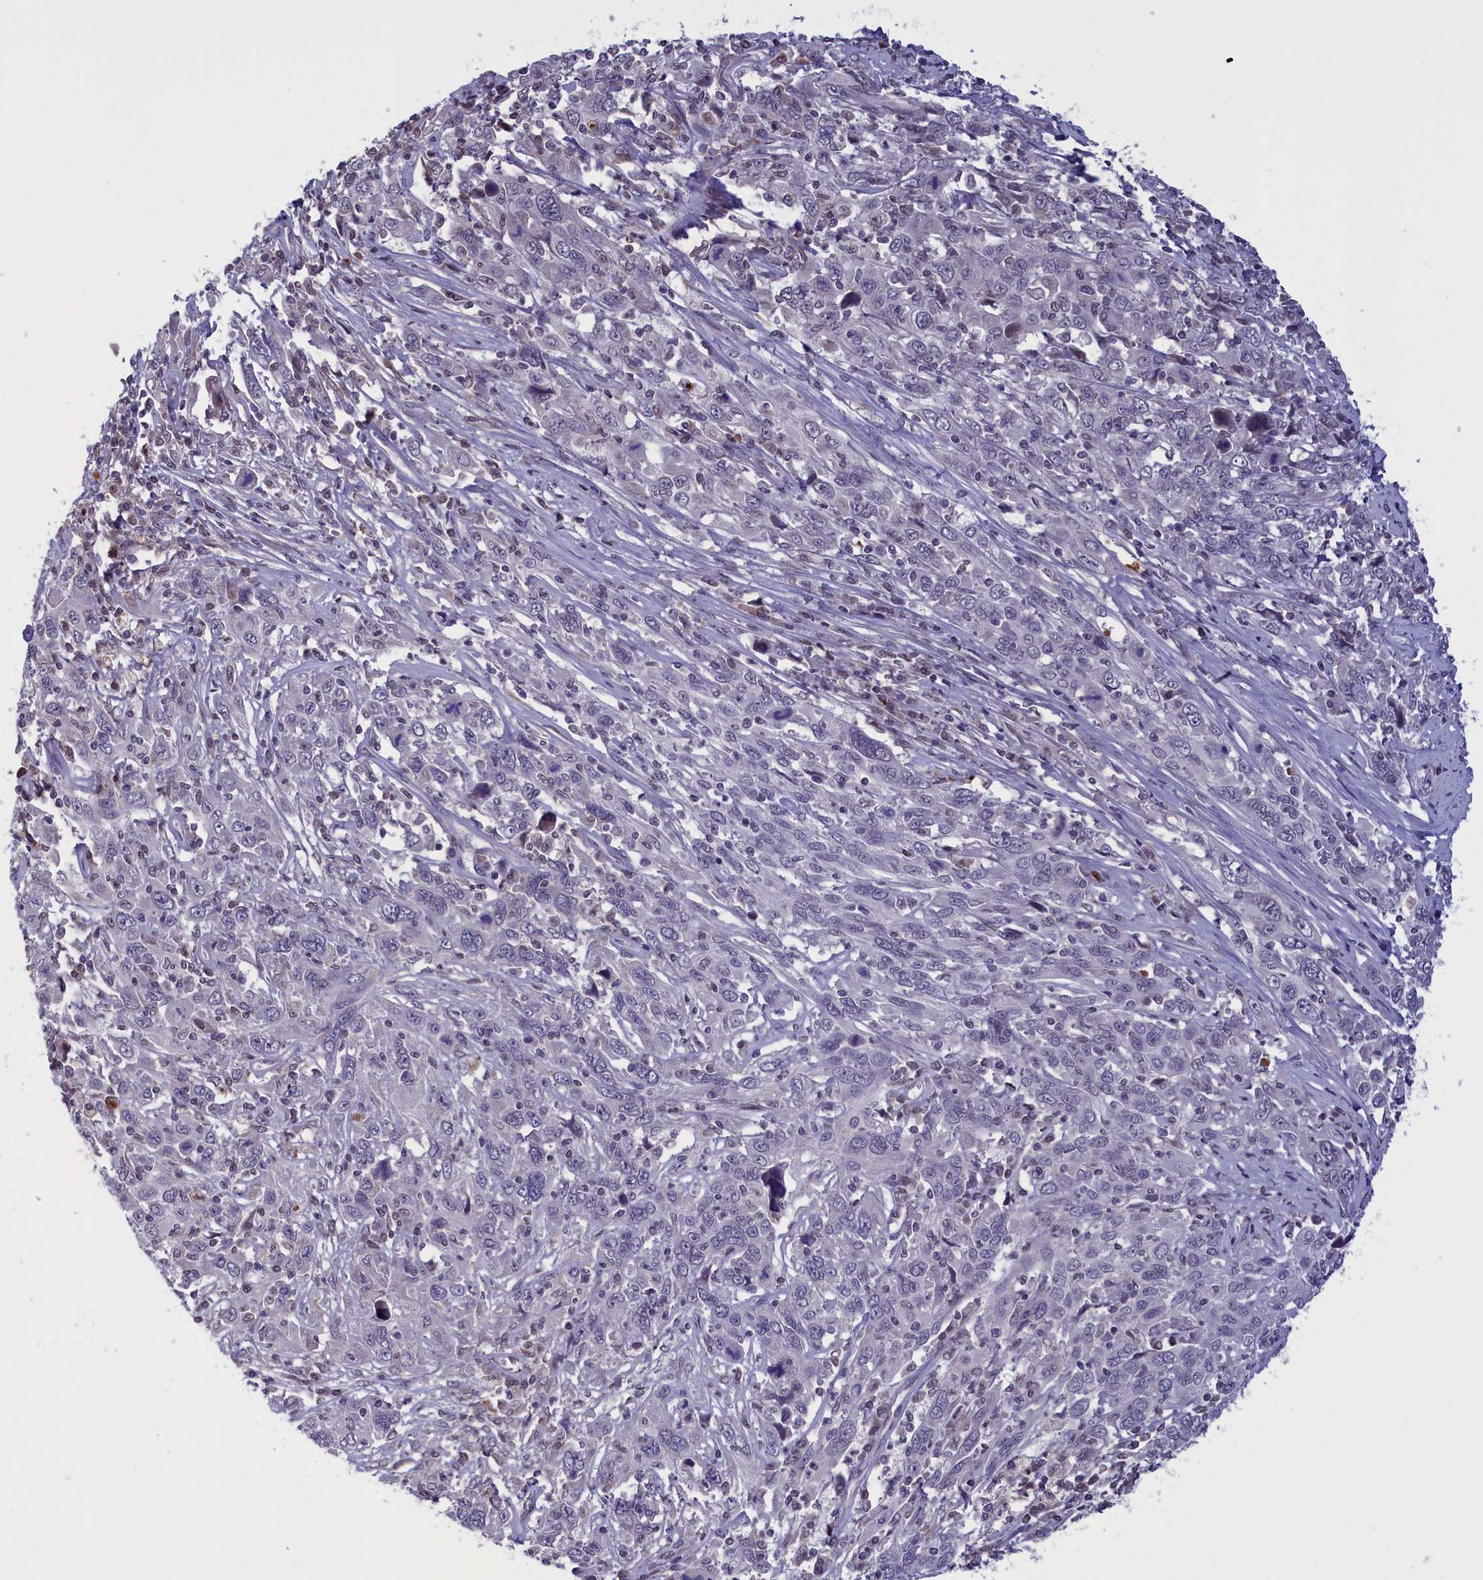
{"staining": {"intensity": "negative", "quantity": "none", "location": "none"}, "tissue": "cervical cancer", "cell_type": "Tumor cells", "image_type": "cancer", "snomed": [{"axis": "morphology", "description": "Squamous cell carcinoma, NOS"}, {"axis": "topography", "description": "Cervix"}], "caption": "This is an immunohistochemistry image of cervical squamous cell carcinoma. There is no staining in tumor cells.", "gene": "PARS2", "patient": {"sex": "female", "age": 46}}